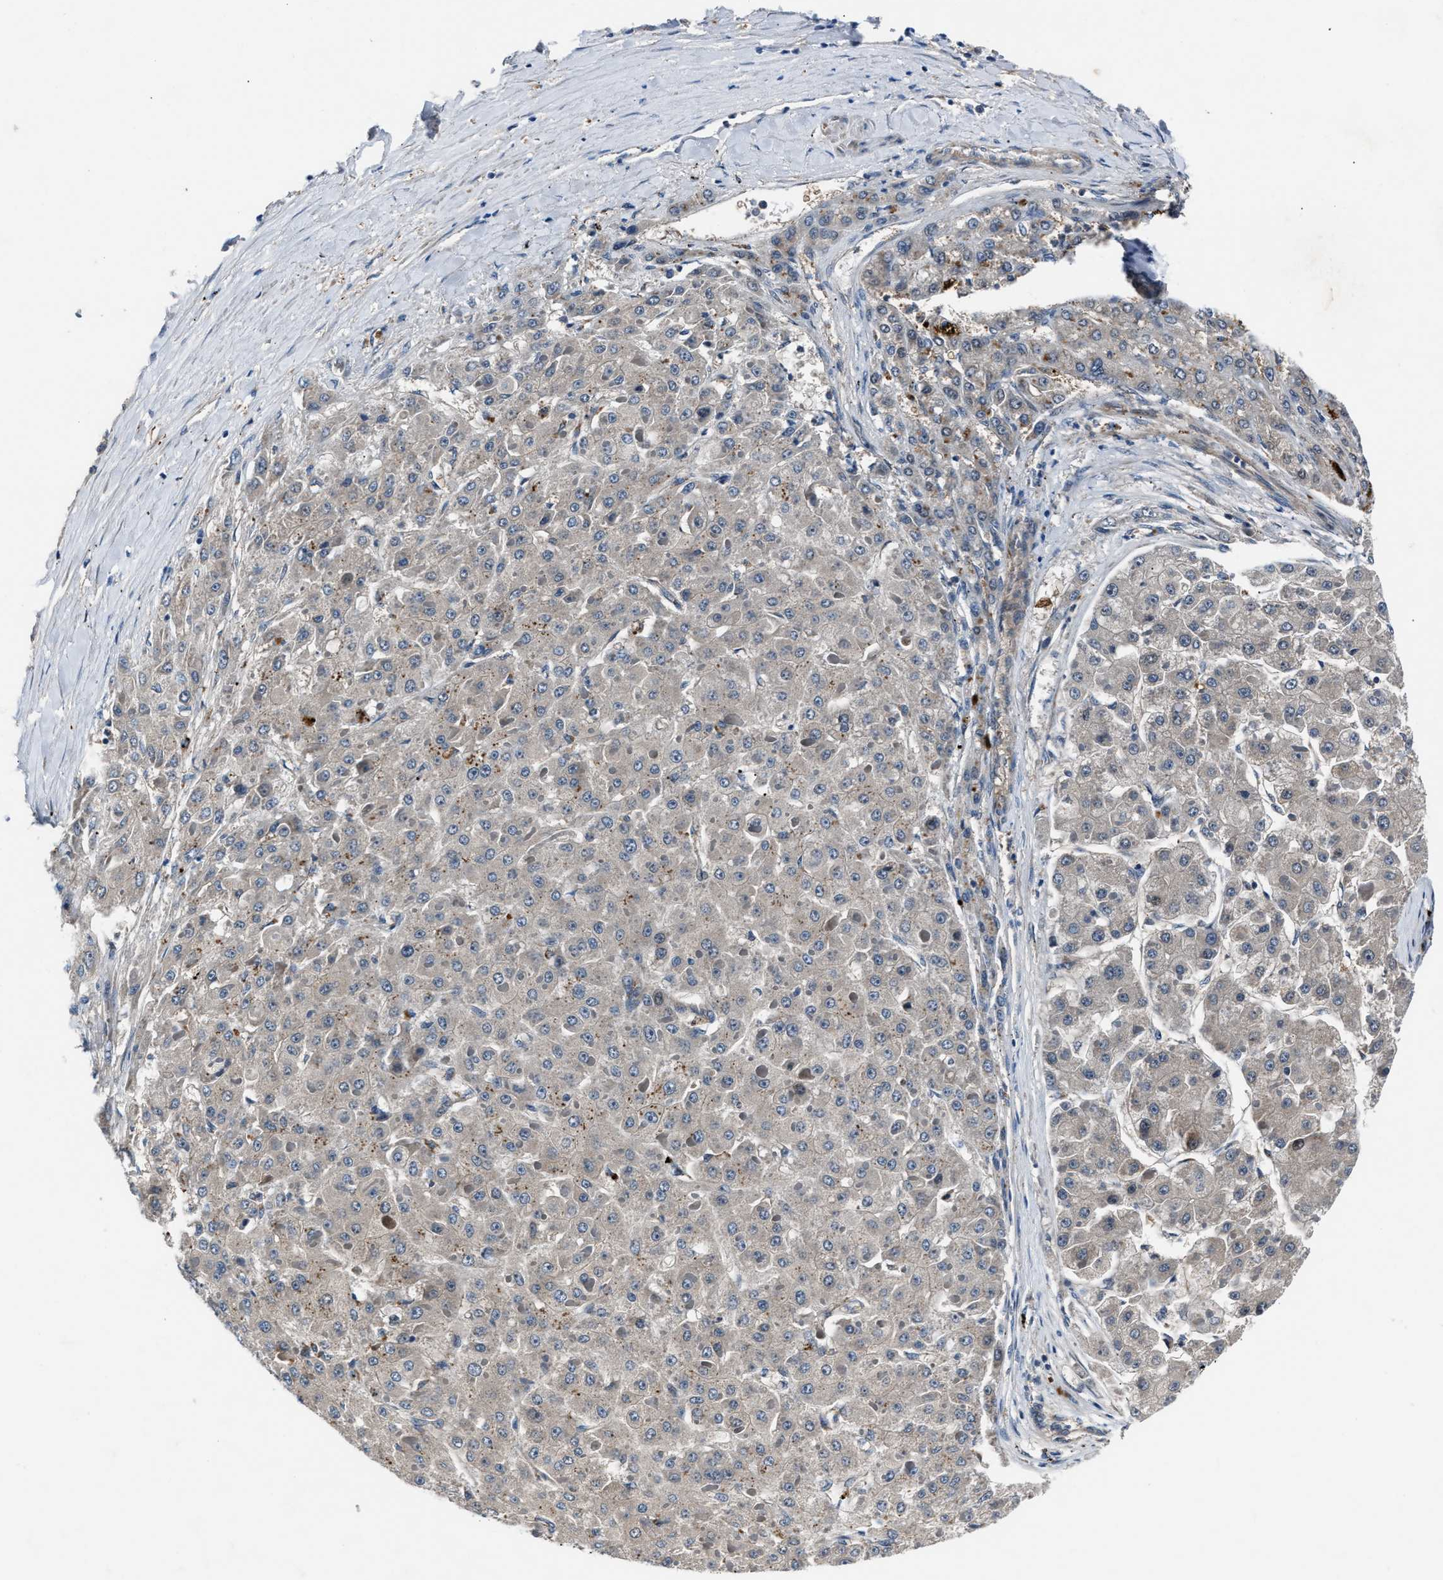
{"staining": {"intensity": "negative", "quantity": "none", "location": "none"}, "tissue": "liver cancer", "cell_type": "Tumor cells", "image_type": "cancer", "snomed": [{"axis": "morphology", "description": "Carcinoma, Hepatocellular, NOS"}, {"axis": "topography", "description": "Liver"}], "caption": "Hepatocellular carcinoma (liver) was stained to show a protein in brown. There is no significant expression in tumor cells.", "gene": "MPDZ", "patient": {"sex": "female", "age": 73}}